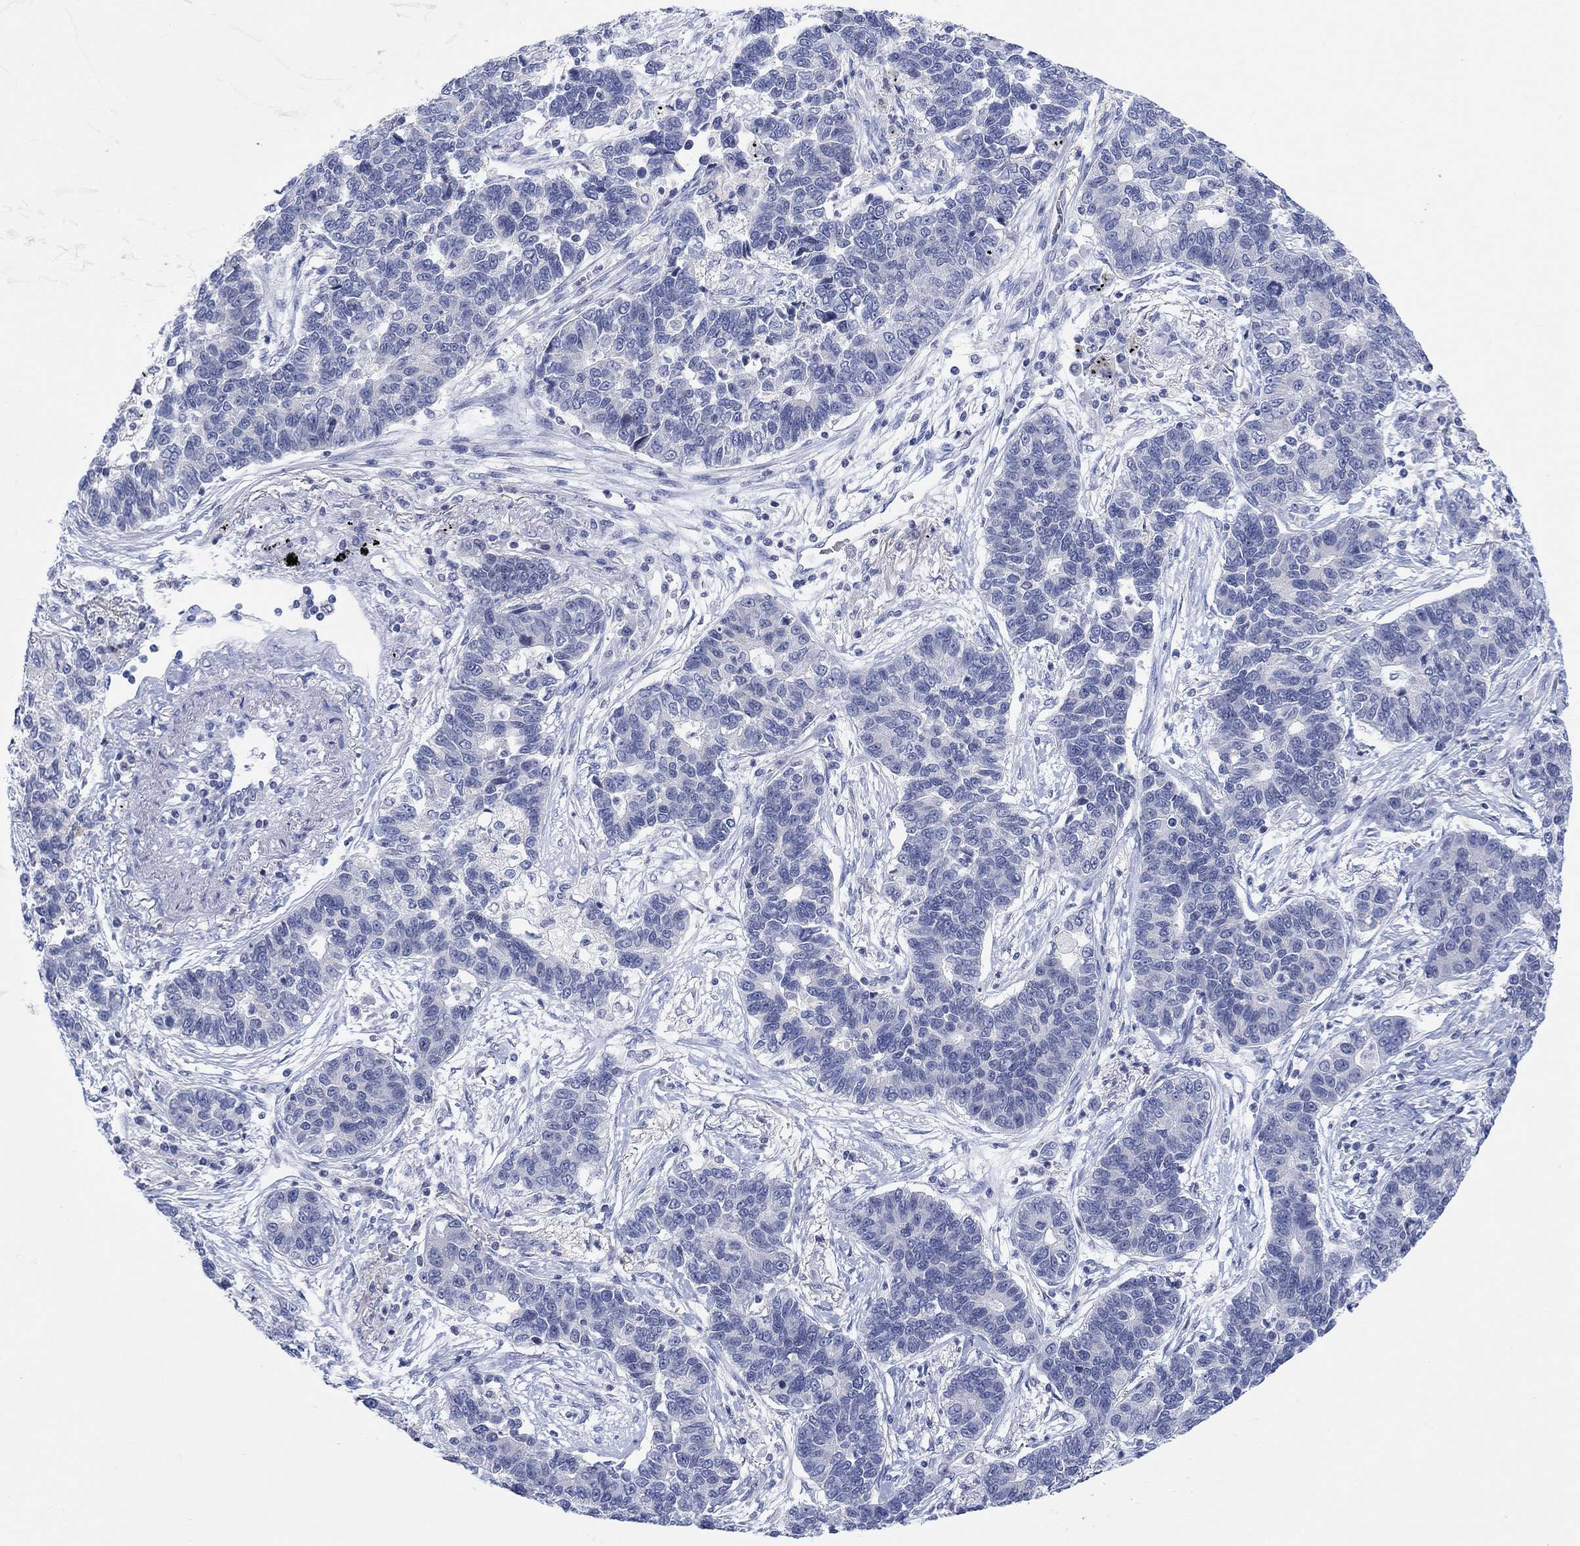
{"staining": {"intensity": "negative", "quantity": "none", "location": "none"}, "tissue": "lung cancer", "cell_type": "Tumor cells", "image_type": "cancer", "snomed": [{"axis": "morphology", "description": "Adenocarcinoma, NOS"}, {"axis": "topography", "description": "Lung"}], "caption": "A micrograph of human adenocarcinoma (lung) is negative for staining in tumor cells. (DAB (3,3'-diaminobenzidine) immunohistochemistry (IHC) visualized using brightfield microscopy, high magnification).", "gene": "ATP6V1E2", "patient": {"sex": "female", "age": 57}}